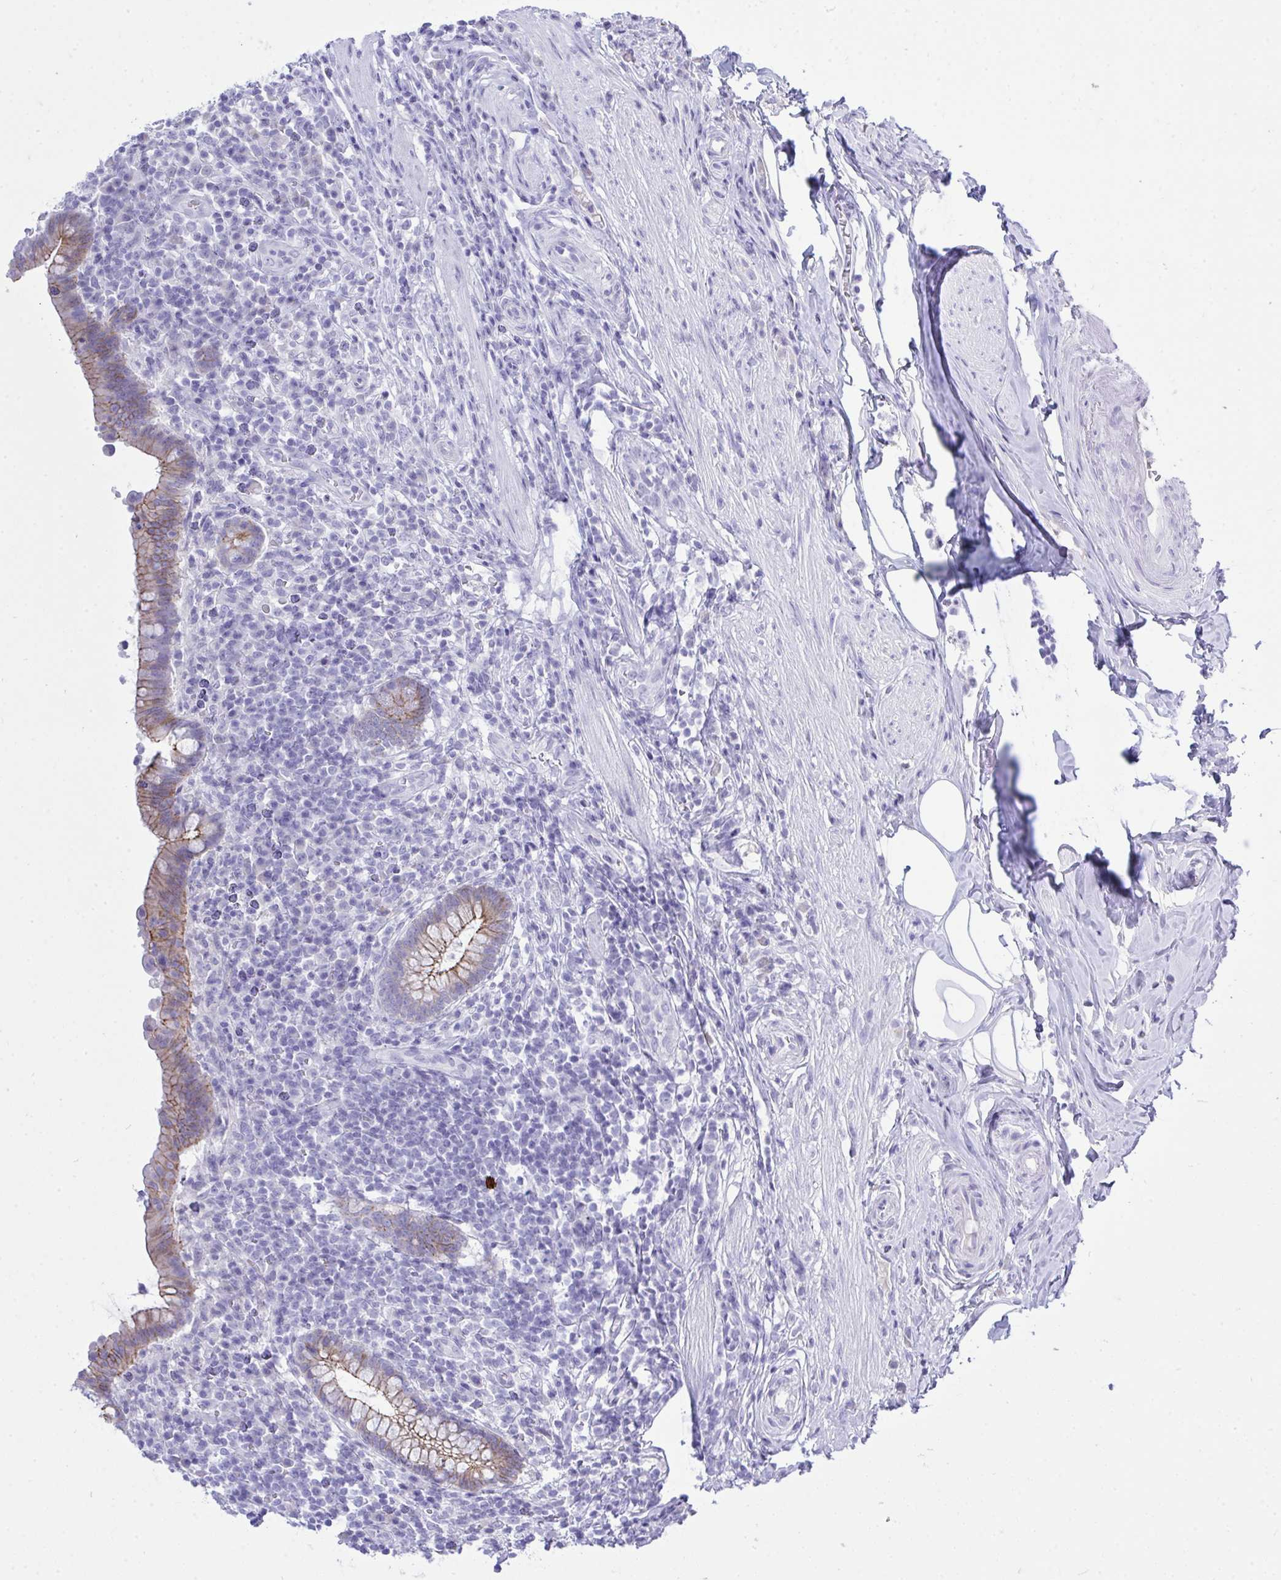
{"staining": {"intensity": "weak", "quantity": ">75%", "location": "cytoplasmic/membranous"}, "tissue": "appendix", "cell_type": "Glandular cells", "image_type": "normal", "snomed": [{"axis": "morphology", "description": "Normal tissue, NOS"}, {"axis": "topography", "description": "Appendix"}], "caption": "A brown stain highlights weak cytoplasmic/membranous positivity of a protein in glandular cells of benign human appendix. Nuclei are stained in blue.", "gene": "GLB1L2", "patient": {"sex": "female", "age": 56}}